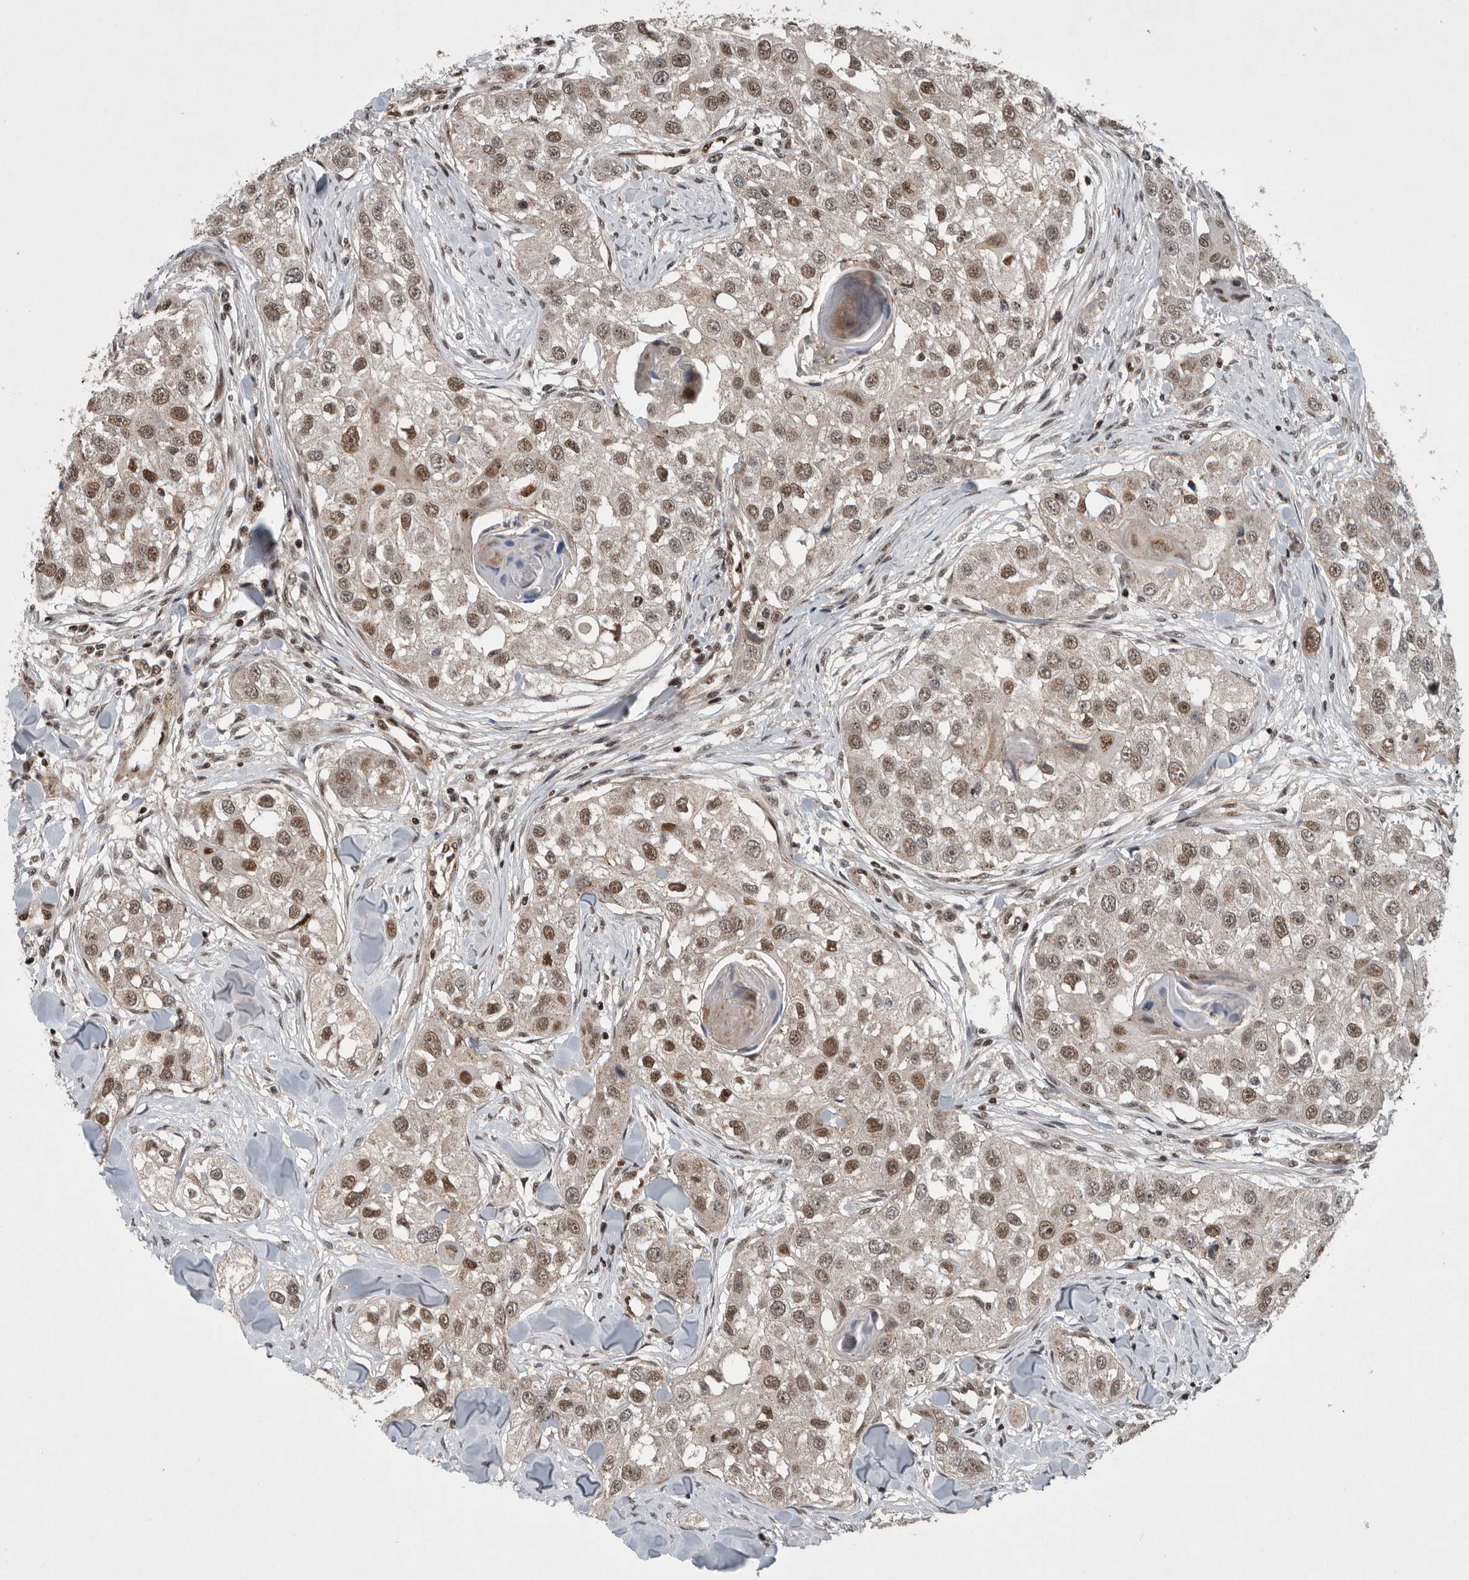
{"staining": {"intensity": "moderate", "quantity": ">75%", "location": "nuclear"}, "tissue": "head and neck cancer", "cell_type": "Tumor cells", "image_type": "cancer", "snomed": [{"axis": "morphology", "description": "Normal tissue, NOS"}, {"axis": "morphology", "description": "Squamous cell carcinoma, NOS"}, {"axis": "topography", "description": "Skeletal muscle"}, {"axis": "topography", "description": "Head-Neck"}], "caption": "This histopathology image shows IHC staining of human squamous cell carcinoma (head and neck), with medium moderate nuclear expression in approximately >75% of tumor cells.", "gene": "SENP7", "patient": {"sex": "male", "age": 51}}